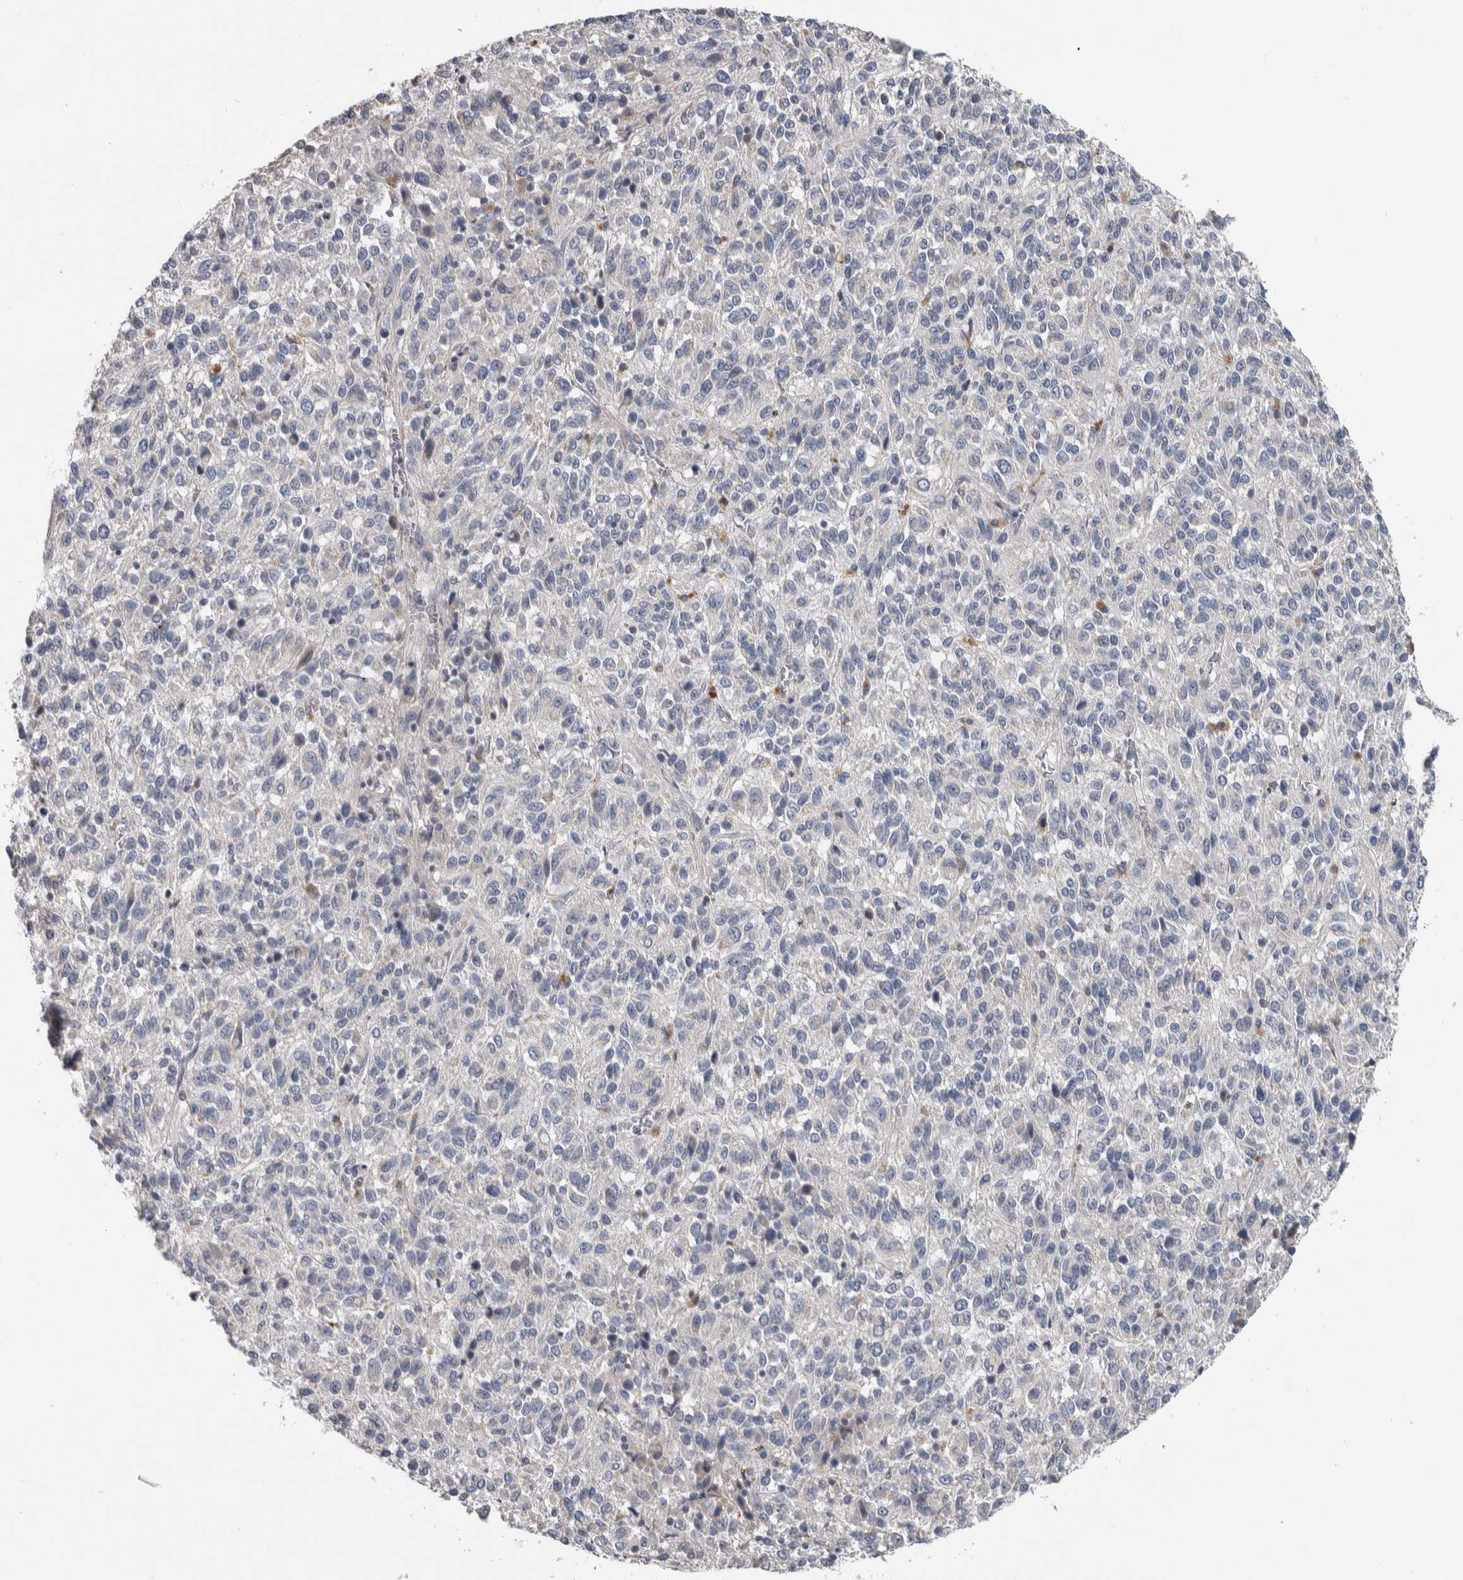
{"staining": {"intensity": "negative", "quantity": "none", "location": "none"}, "tissue": "melanoma", "cell_type": "Tumor cells", "image_type": "cancer", "snomed": [{"axis": "morphology", "description": "Malignant melanoma, Metastatic site"}, {"axis": "topography", "description": "Lung"}], "caption": "A photomicrograph of malignant melanoma (metastatic site) stained for a protein exhibits no brown staining in tumor cells. The staining was performed using DAB (3,3'-diaminobenzidine) to visualize the protein expression in brown, while the nuclei were stained in blue with hematoxylin (Magnification: 20x).", "gene": "FAM83G", "patient": {"sex": "male", "age": 64}}